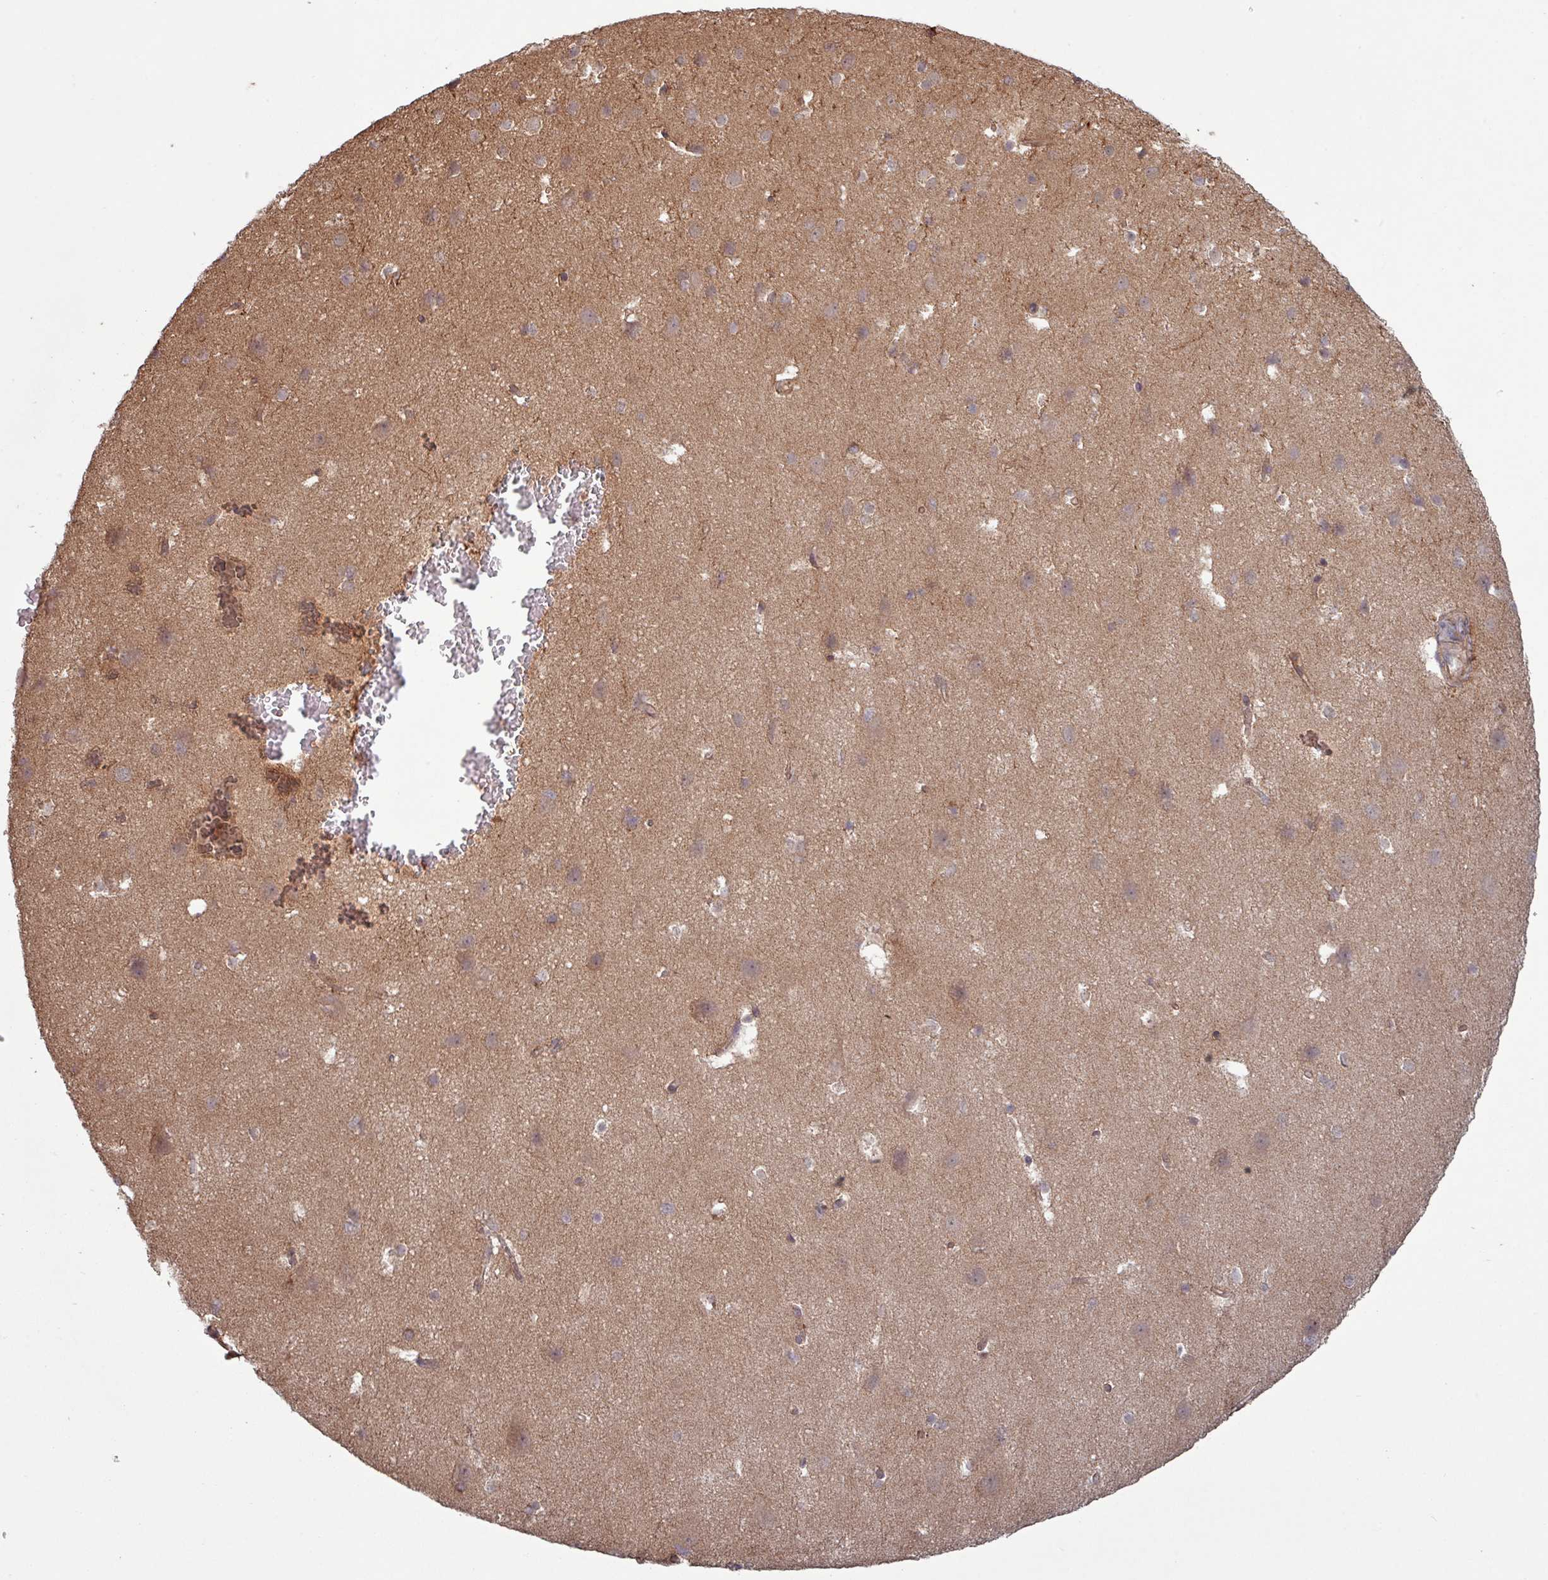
{"staining": {"intensity": "moderate", "quantity": ">75%", "location": "cytoplasmic/membranous"}, "tissue": "cerebral cortex", "cell_type": "Endothelial cells", "image_type": "normal", "snomed": [{"axis": "morphology", "description": "Normal tissue, NOS"}, {"axis": "topography", "description": "Cerebral cortex"}], "caption": "An immunohistochemistry (IHC) photomicrograph of unremarkable tissue is shown. Protein staining in brown labels moderate cytoplasmic/membranous positivity in cerebral cortex within endothelial cells. (IHC, brightfield microscopy, high magnification).", "gene": "TRABD2A", "patient": {"sex": "male", "age": 37}}